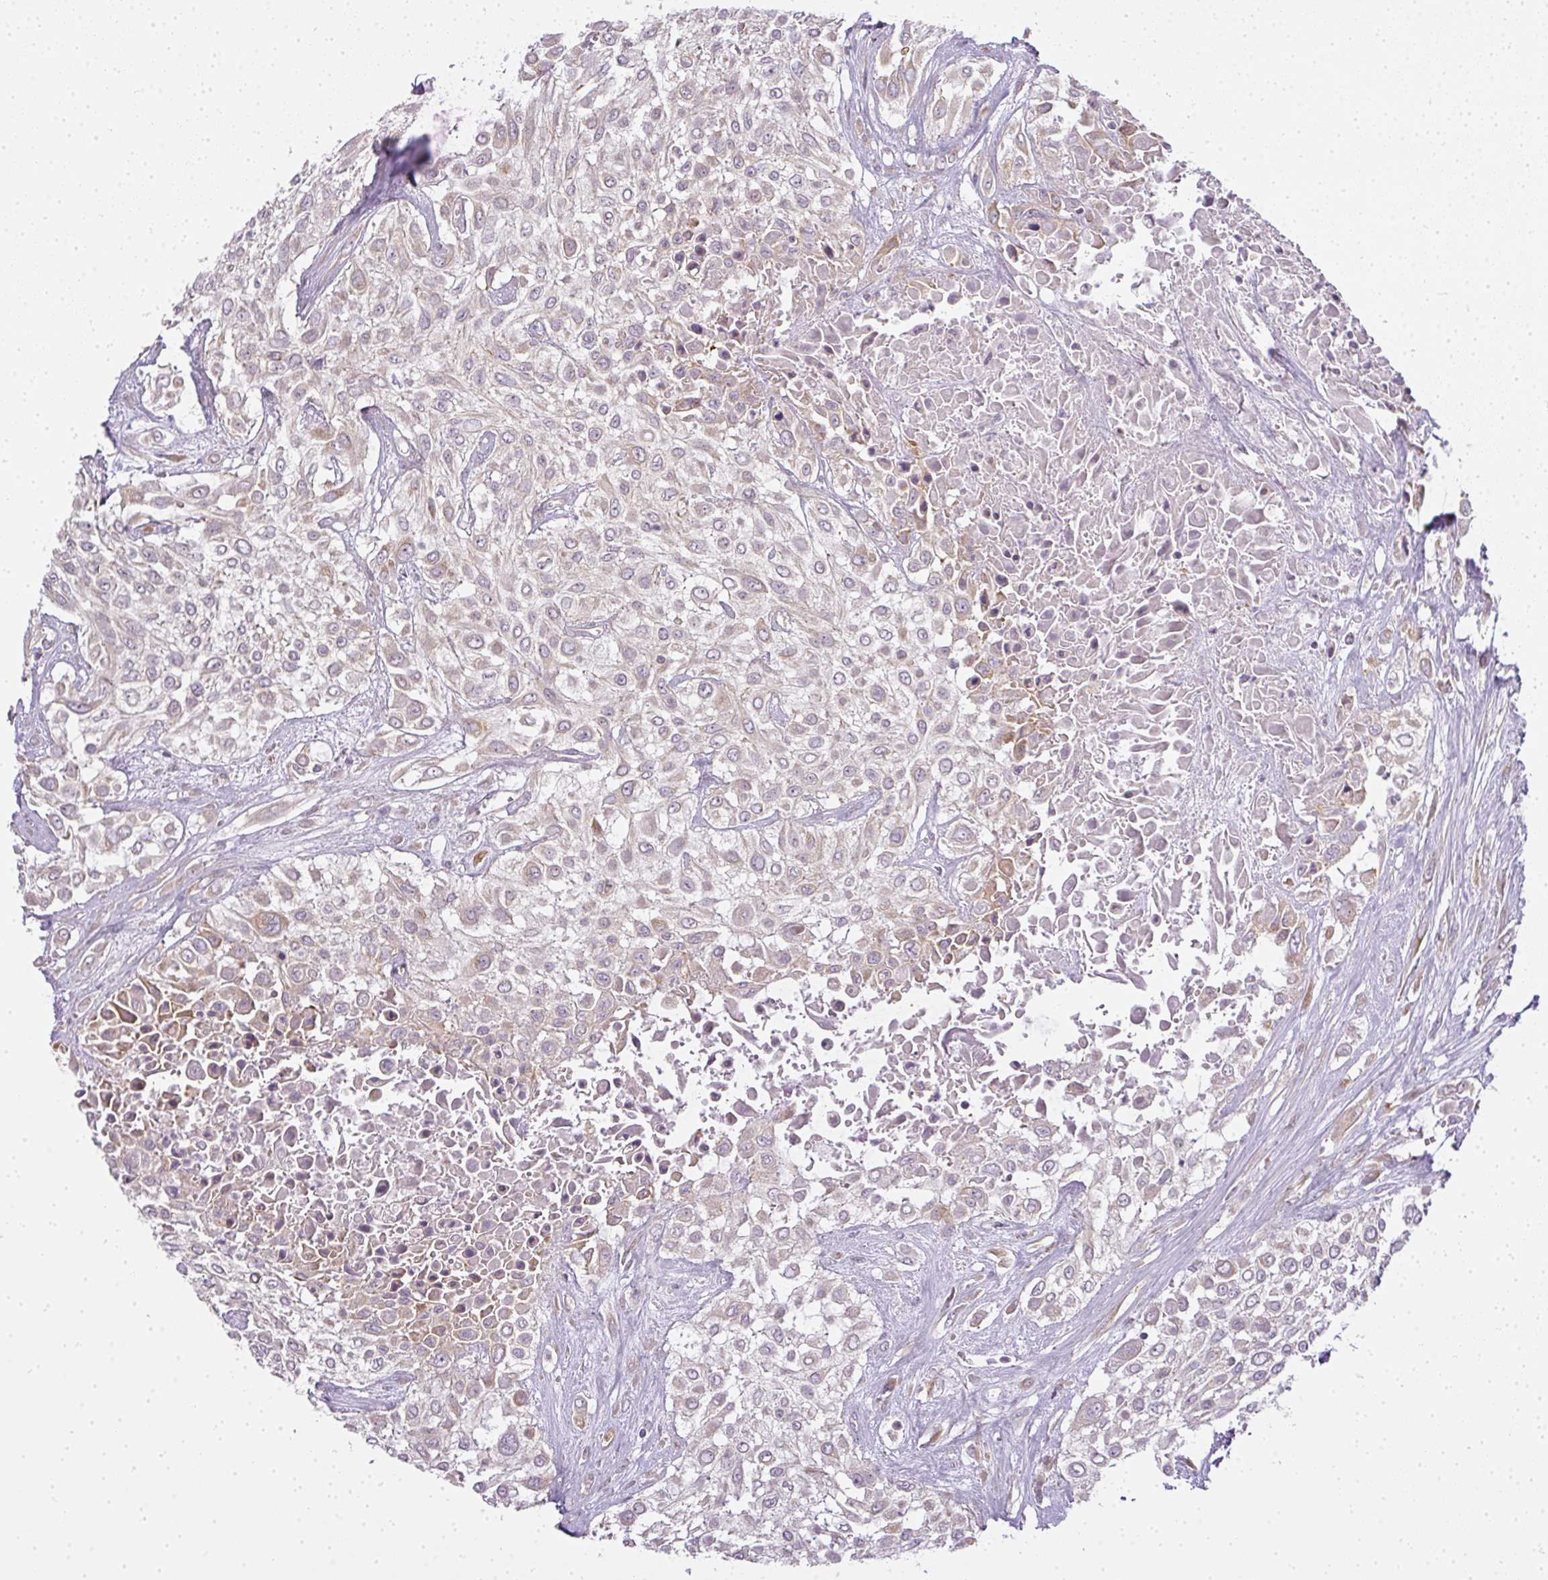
{"staining": {"intensity": "weak", "quantity": "<25%", "location": "cytoplasmic/membranous"}, "tissue": "urothelial cancer", "cell_type": "Tumor cells", "image_type": "cancer", "snomed": [{"axis": "morphology", "description": "Urothelial carcinoma, High grade"}, {"axis": "topography", "description": "Urinary bladder"}], "caption": "Immunohistochemical staining of urothelial cancer displays no significant staining in tumor cells.", "gene": "MED19", "patient": {"sex": "male", "age": 57}}